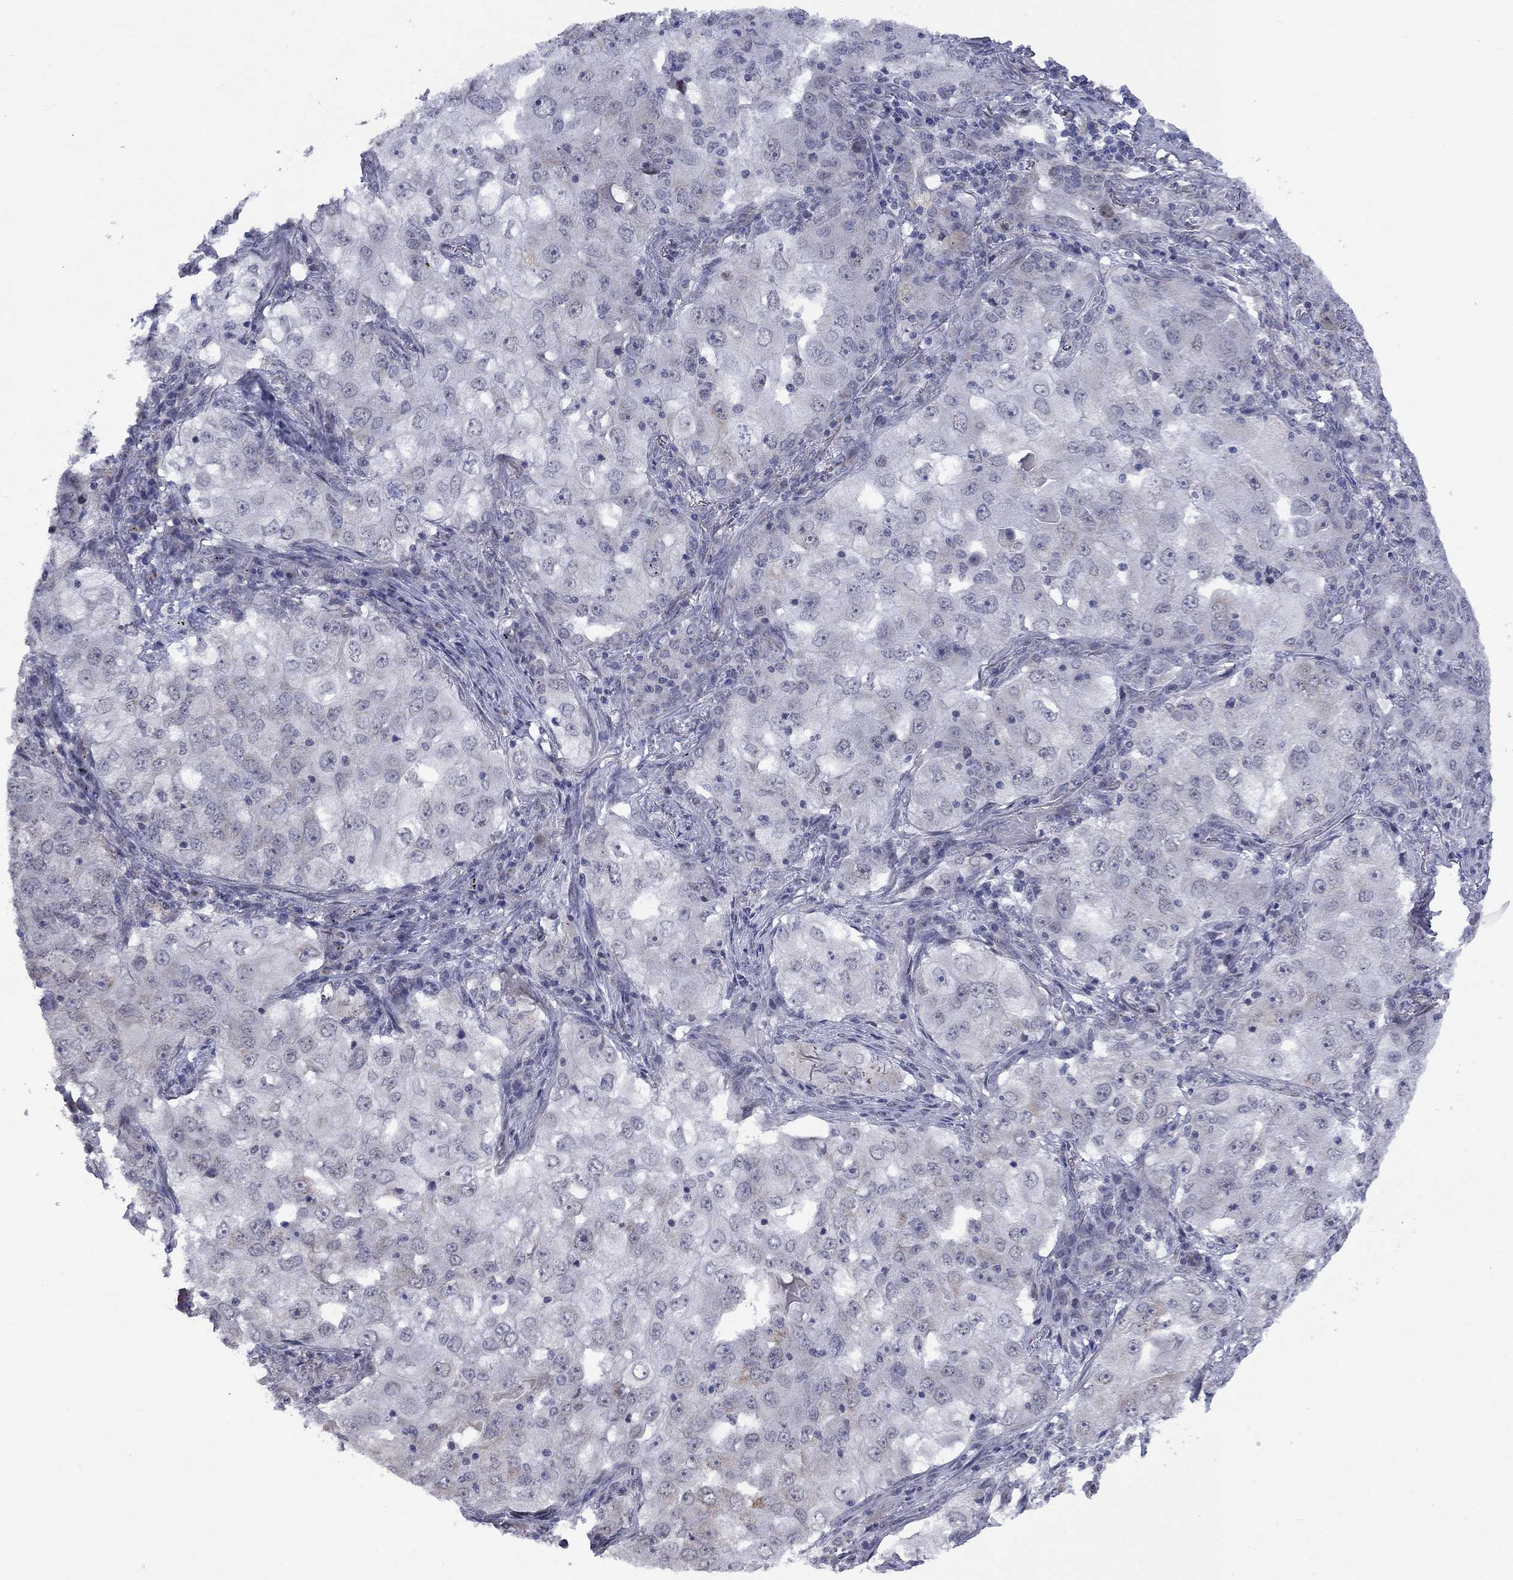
{"staining": {"intensity": "negative", "quantity": "none", "location": "none"}, "tissue": "lung cancer", "cell_type": "Tumor cells", "image_type": "cancer", "snomed": [{"axis": "morphology", "description": "Adenocarcinoma, NOS"}, {"axis": "topography", "description": "Lung"}], "caption": "IHC of lung cancer shows no positivity in tumor cells.", "gene": "KCNJ16", "patient": {"sex": "female", "age": 61}}